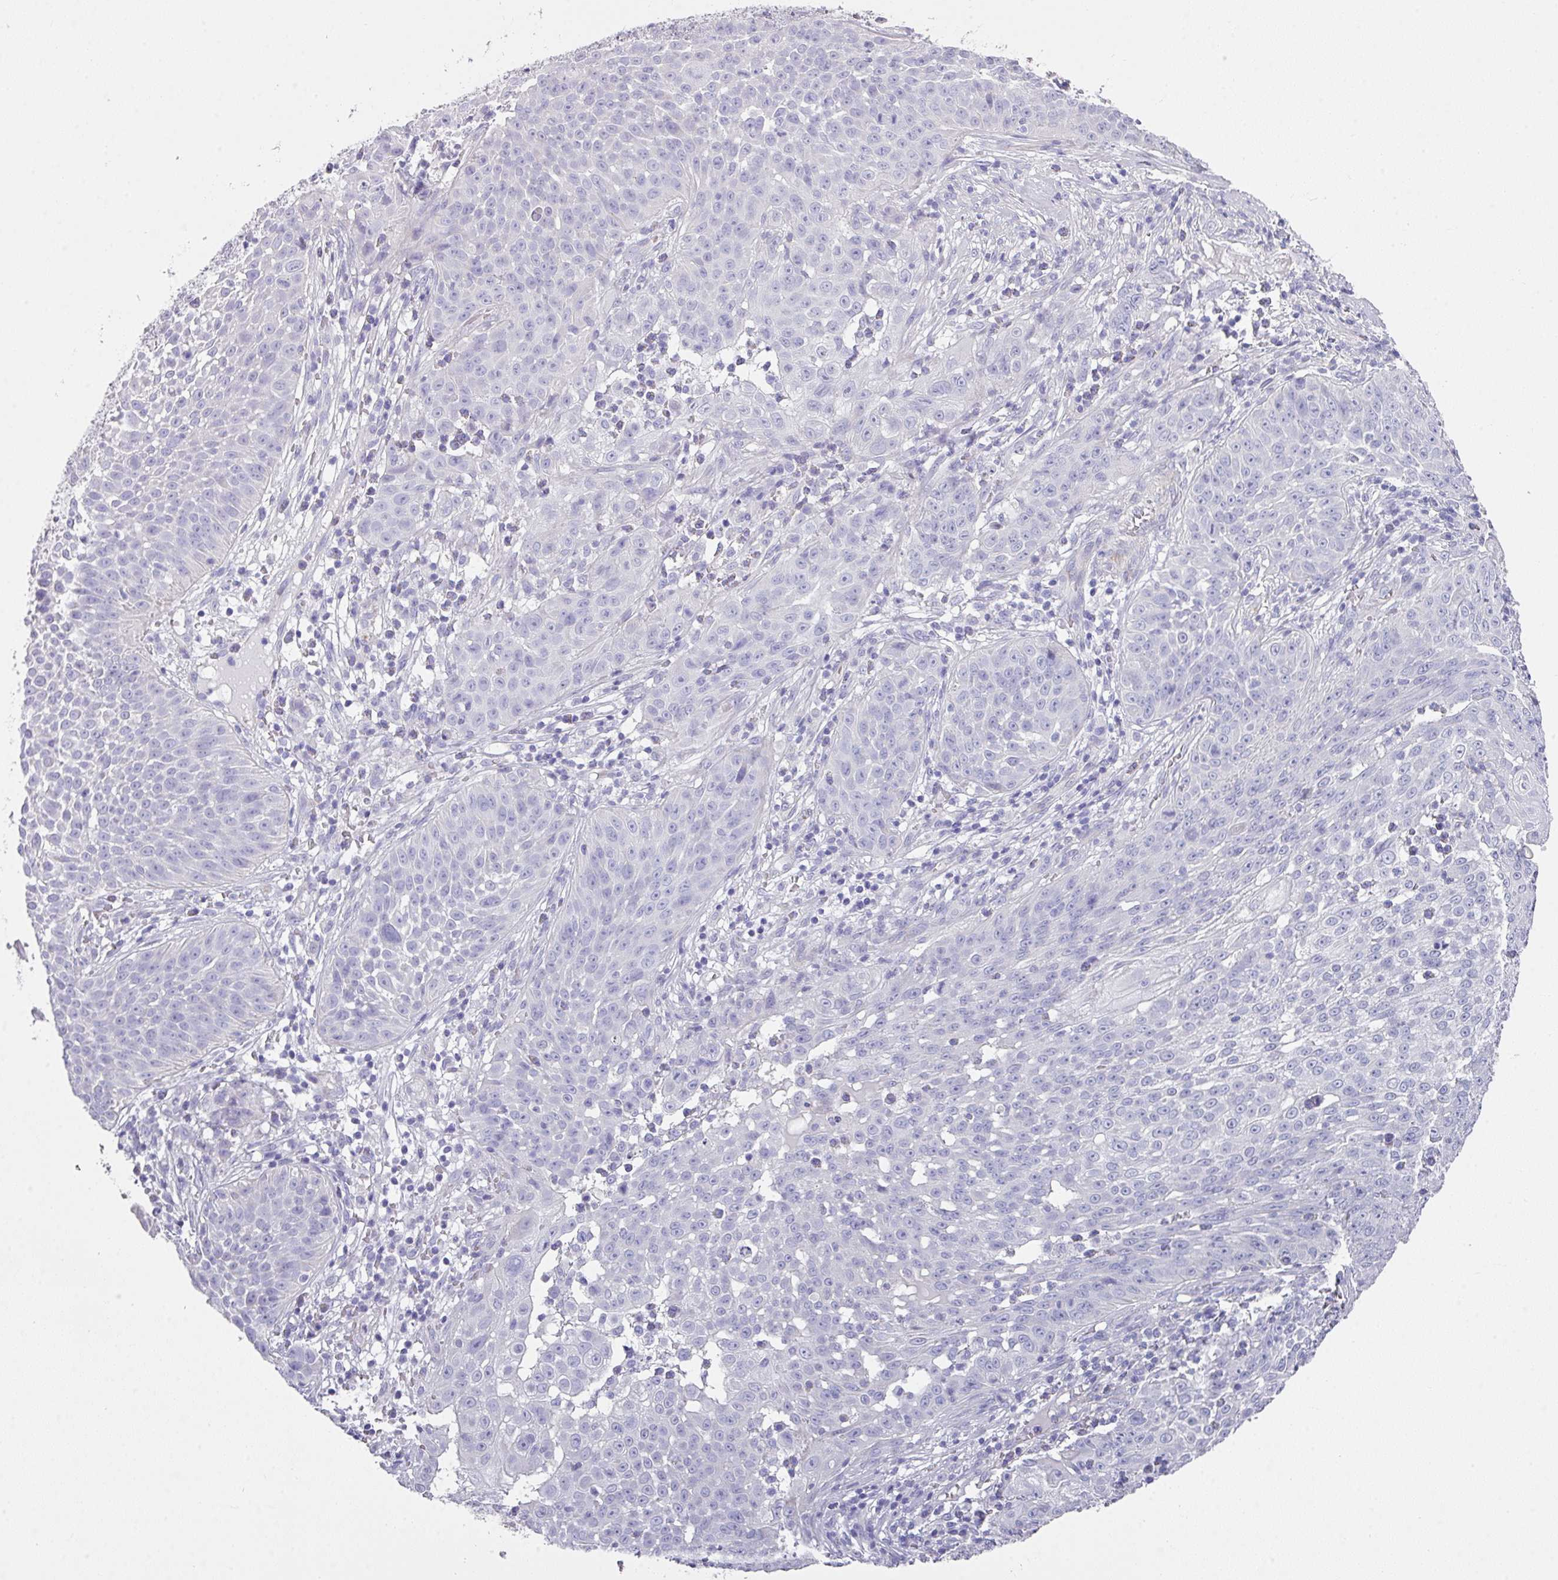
{"staining": {"intensity": "negative", "quantity": "none", "location": "none"}, "tissue": "skin cancer", "cell_type": "Tumor cells", "image_type": "cancer", "snomed": [{"axis": "morphology", "description": "Squamous cell carcinoma, NOS"}, {"axis": "topography", "description": "Skin"}], "caption": "Protein analysis of skin cancer demonstrates no significant positivity in tumor cells.", "gene": "GLI4", "patient": {"sex": "male", "age": 24}}